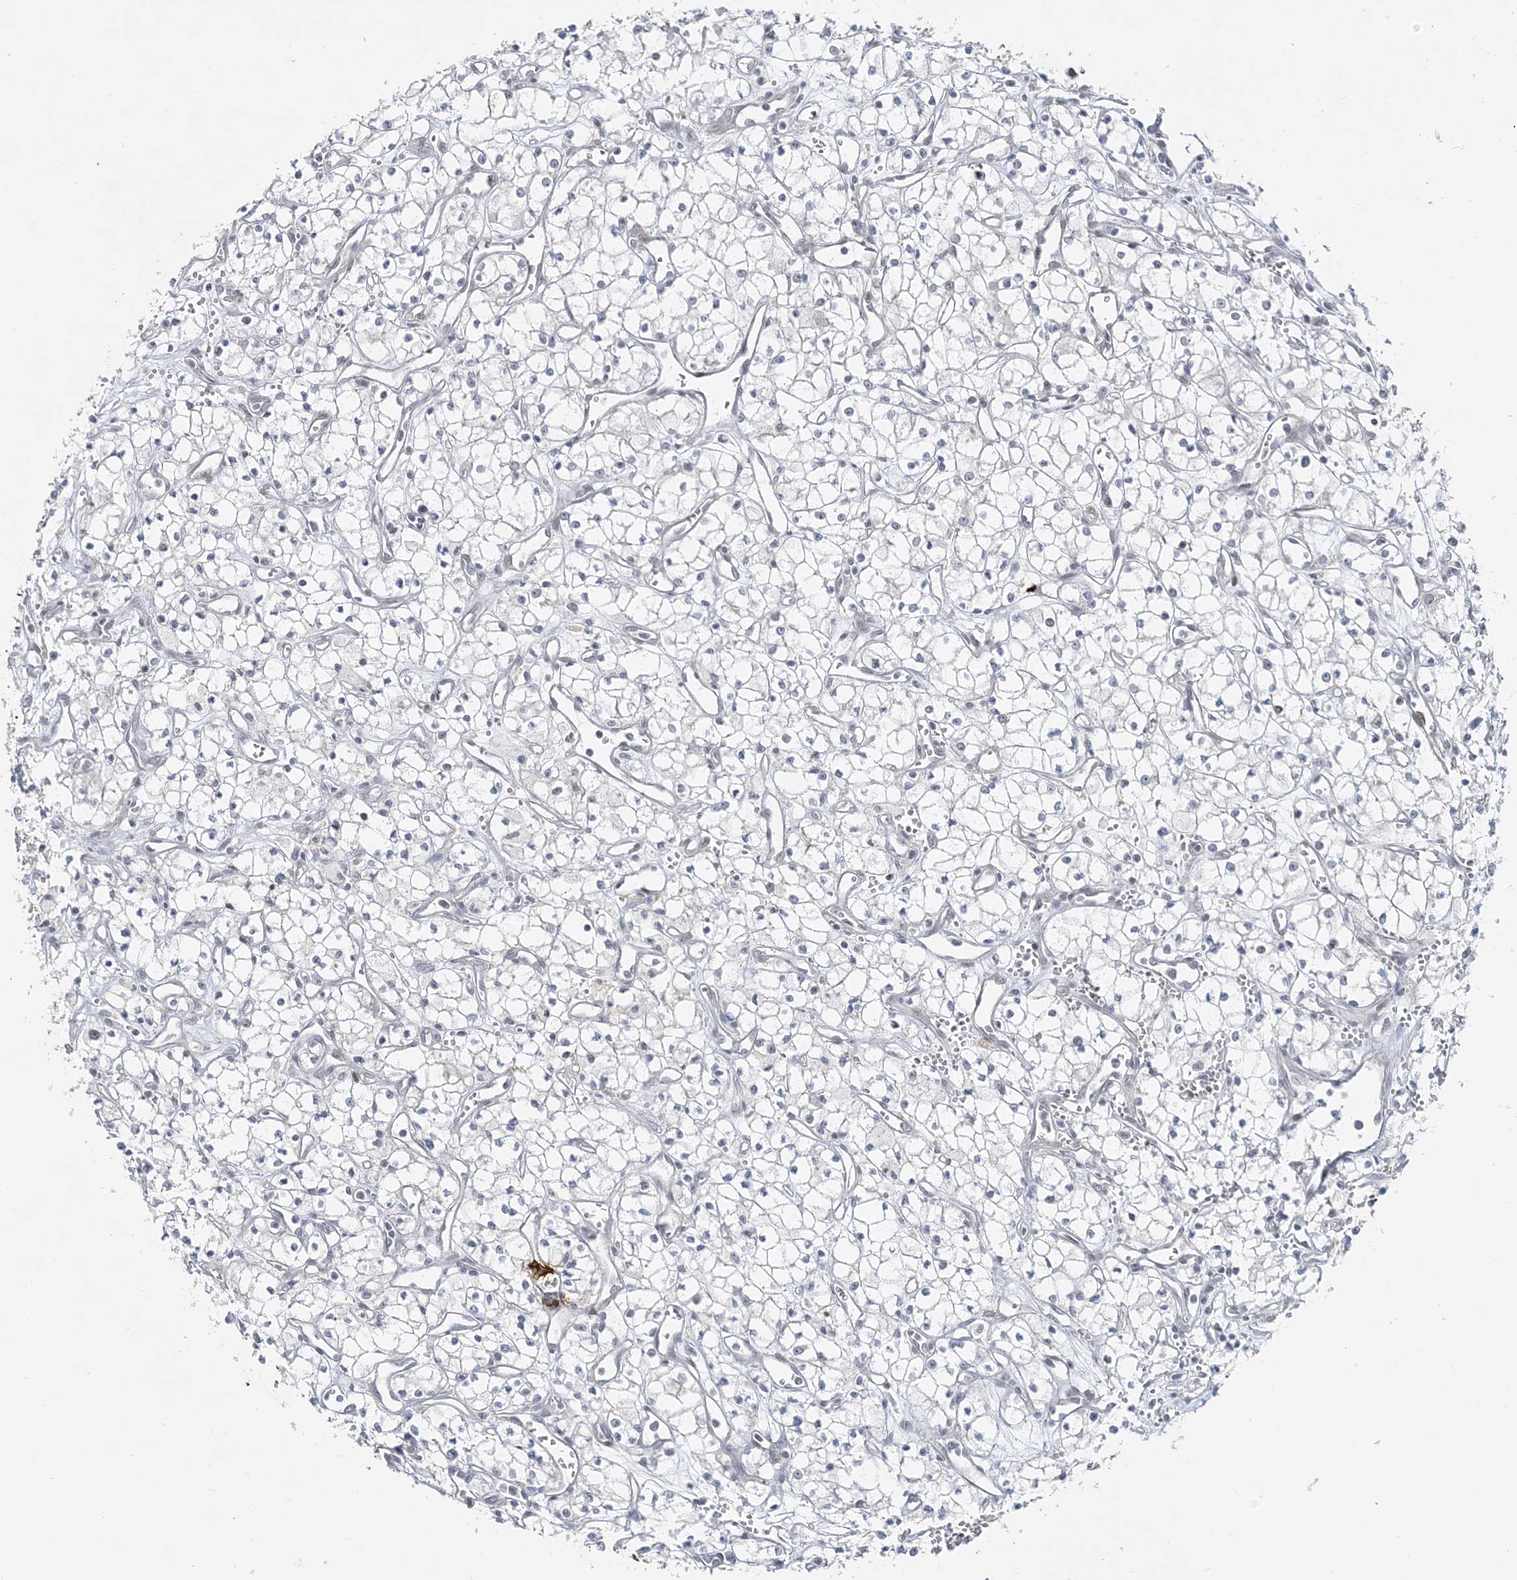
{"staining": {"intensity": "negative", "quantity": "none", "location": "none"}, "tissue": "renal cancer", "cell_type": "Tumor cells", "image_type": "cancer", "snomed": [{"axis": "morphology", "description": "Adenocarcinoma, NOS"}, {"axis": "topography", "description": "Kidney"}], "caption": "Human adenocarcinoma (renal) stained for a protein using immunohistochemistry shows no staining in tumor cells.", "gene": "LEXM", "patient": {"sex": "male", "age": 59}}